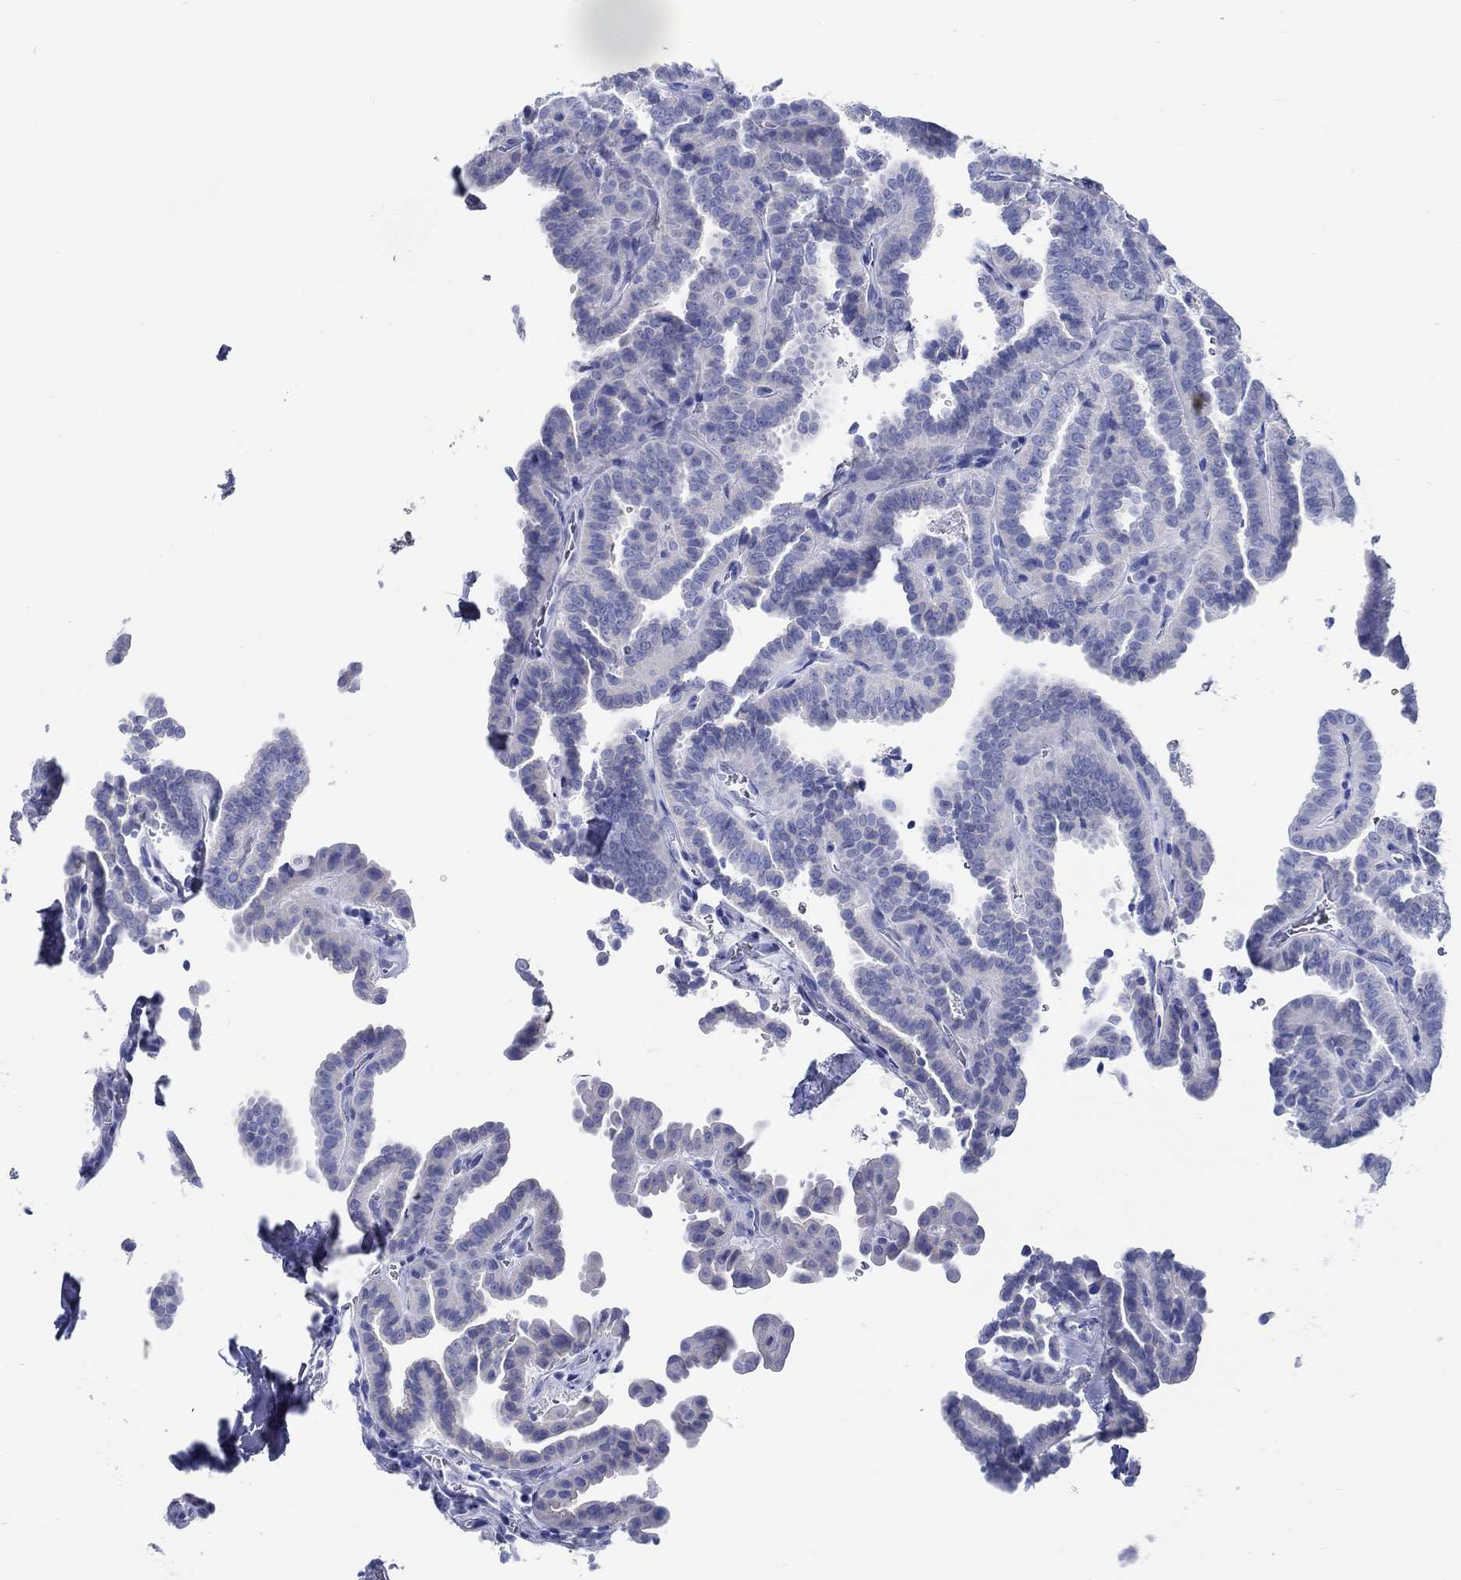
{"staining": {"intensity": "negative", "quantity": "none", "location": "none"}, "tissue": "thyroid cancer", "cell_type": "Tumor cells", "image_type": "cancer", "snomed": [{"axis": "morphology", "description": "Papillary adenocarcinoma, NOS"}, {"axis": "topography", "description": "Thyroid gland"}], "caption": "Immunohistochemistry of human papillary adenocarcinoma (thyroid) shows no staining in tumor cells.", "gene": "RD3L", "patient": {"sex": "female", "age": 39}}